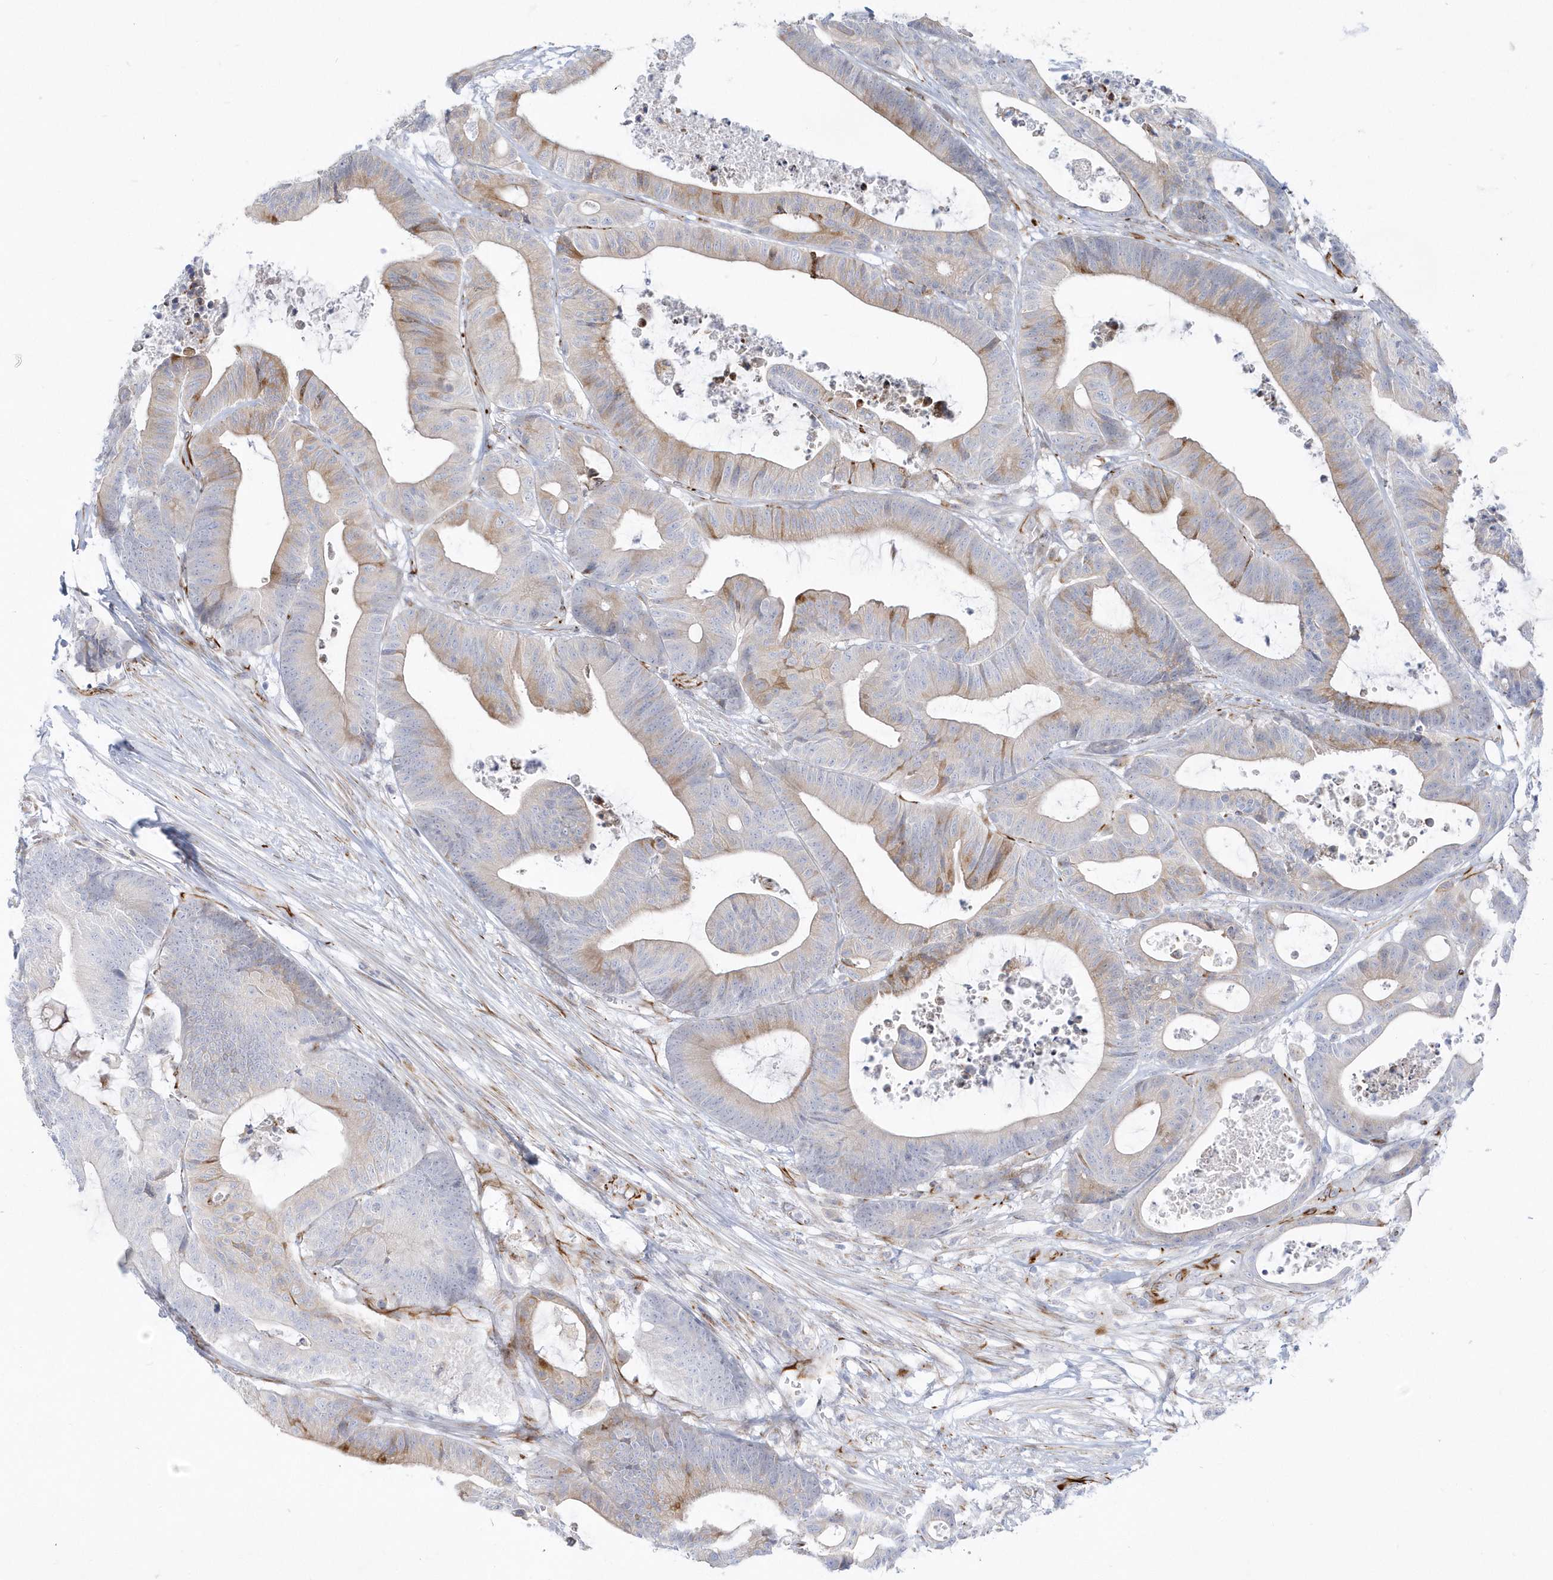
{"staining": {"intensity": "moderate", "quantity": "<25%", "location": "cytoplasmic/membranous"}, "tissue": "colorectal cancer", "cell_type": "Tumor cells", "image_type": "cancer", "snomed": [{"axis": "morphology", "description": "Adenocarcinoma, NOS"}, {"axis": "topography", "description": "Colon"}], "caption": "Immunohistochemical staining of human colorectal cancer demonstrates moderate cytoplasmic/membranous protein staining in approximately <25% of tumor cells. (IHC, brightfield microscopy, high magnification).", "gene": "PPIL6", "patient": {"sex": "female", "age": 84}}